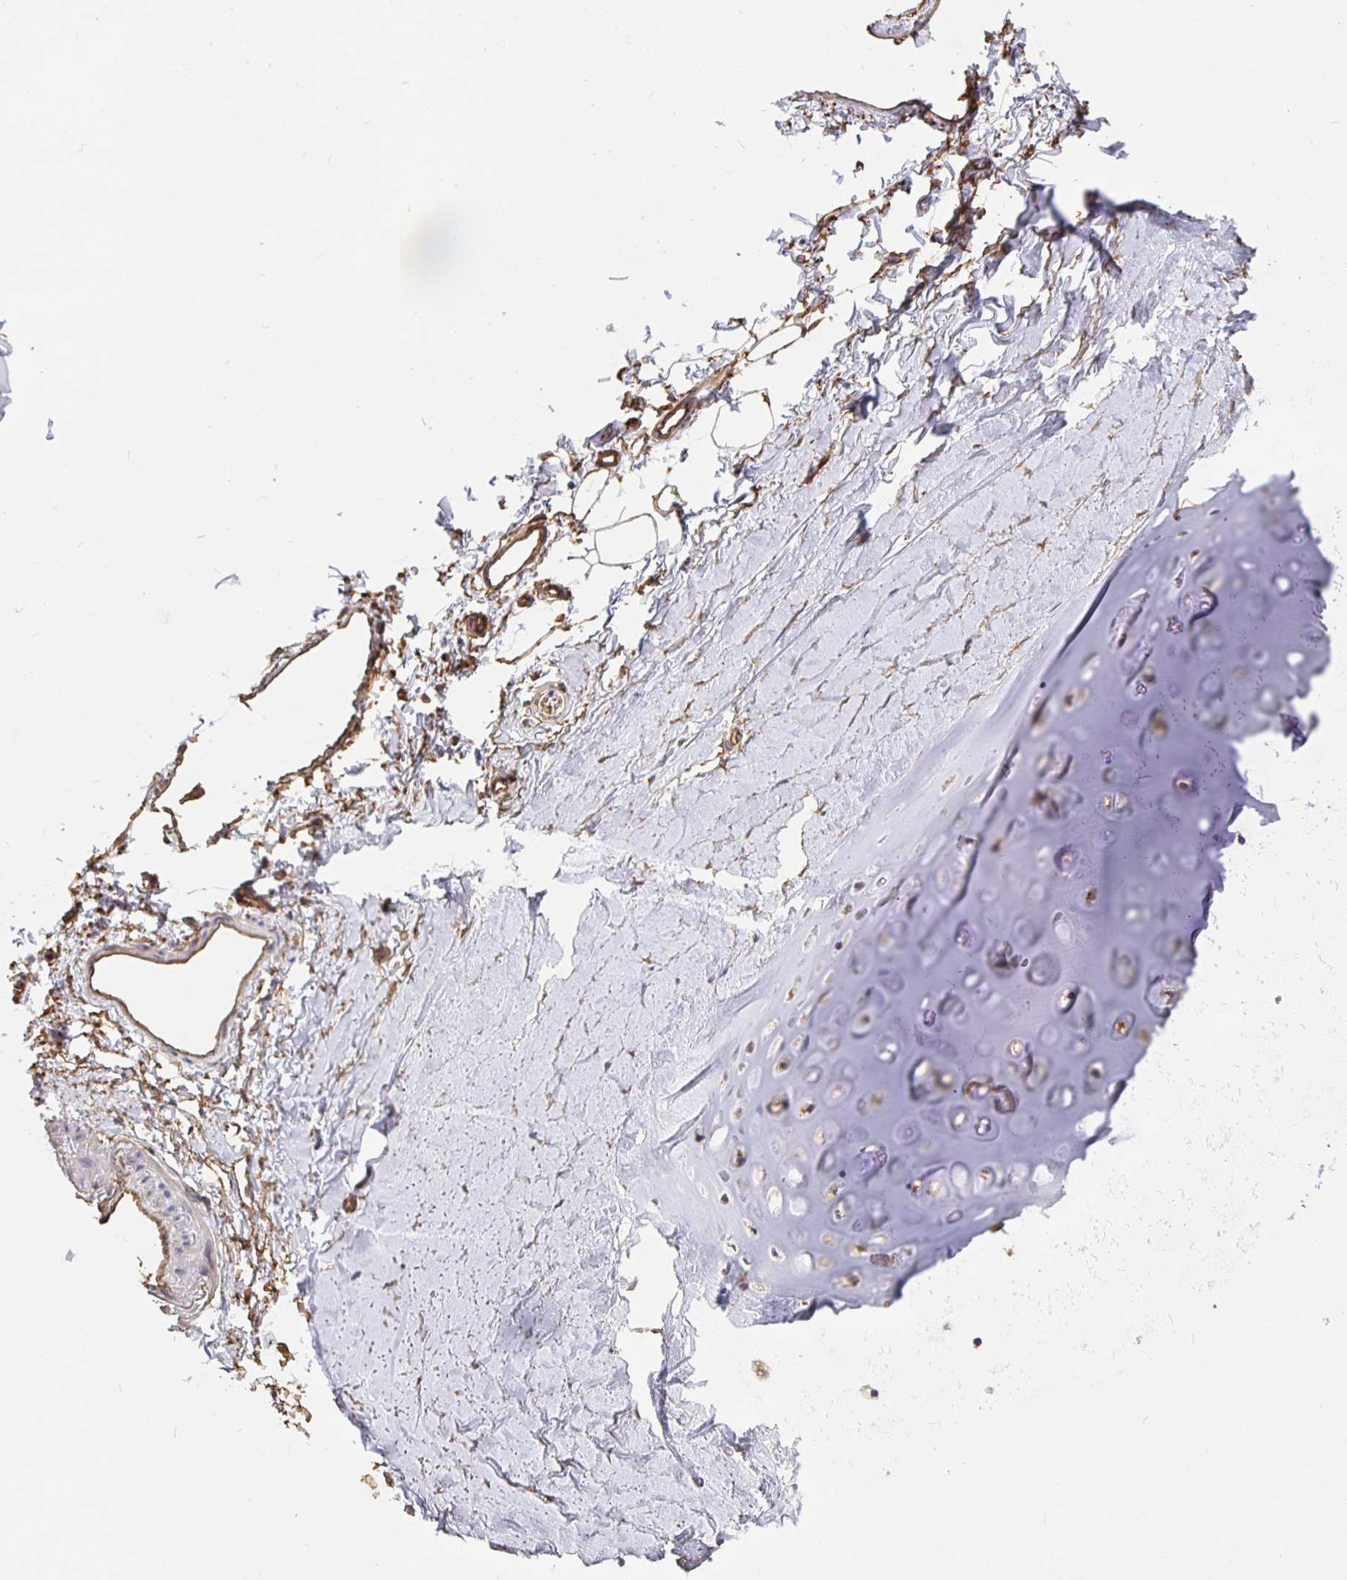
{"staining": {"intensity": "moderate", "quantity": "25%-75%", "location": "cytoplasmic/membranous"}, "tissue": "adipose tissue", "cell_type": "Adipocytes", "image_type": "normal", "snomed": [{"axis": "morphology", "description": "Normal tissue, NOS"}, {"axis": "topography", "description": "Cartilage tissue"}, {"axis": "topography", "description": "Bronchus"}], "caption": "Adipose tissue was stained to show a protein in brown. There is medium levels of moderate cytoplasmic/membranous expression in approximately 25%-75% of adipocytes. The staining is performed using DAB (3,3'-diaminobenzidine) brown chromogen to label protein expression. The nuclei are counter-stained blue using hematoxylin.", "gene": "ARHGEF39", "patient": {"sex": "female", "age": 79}}